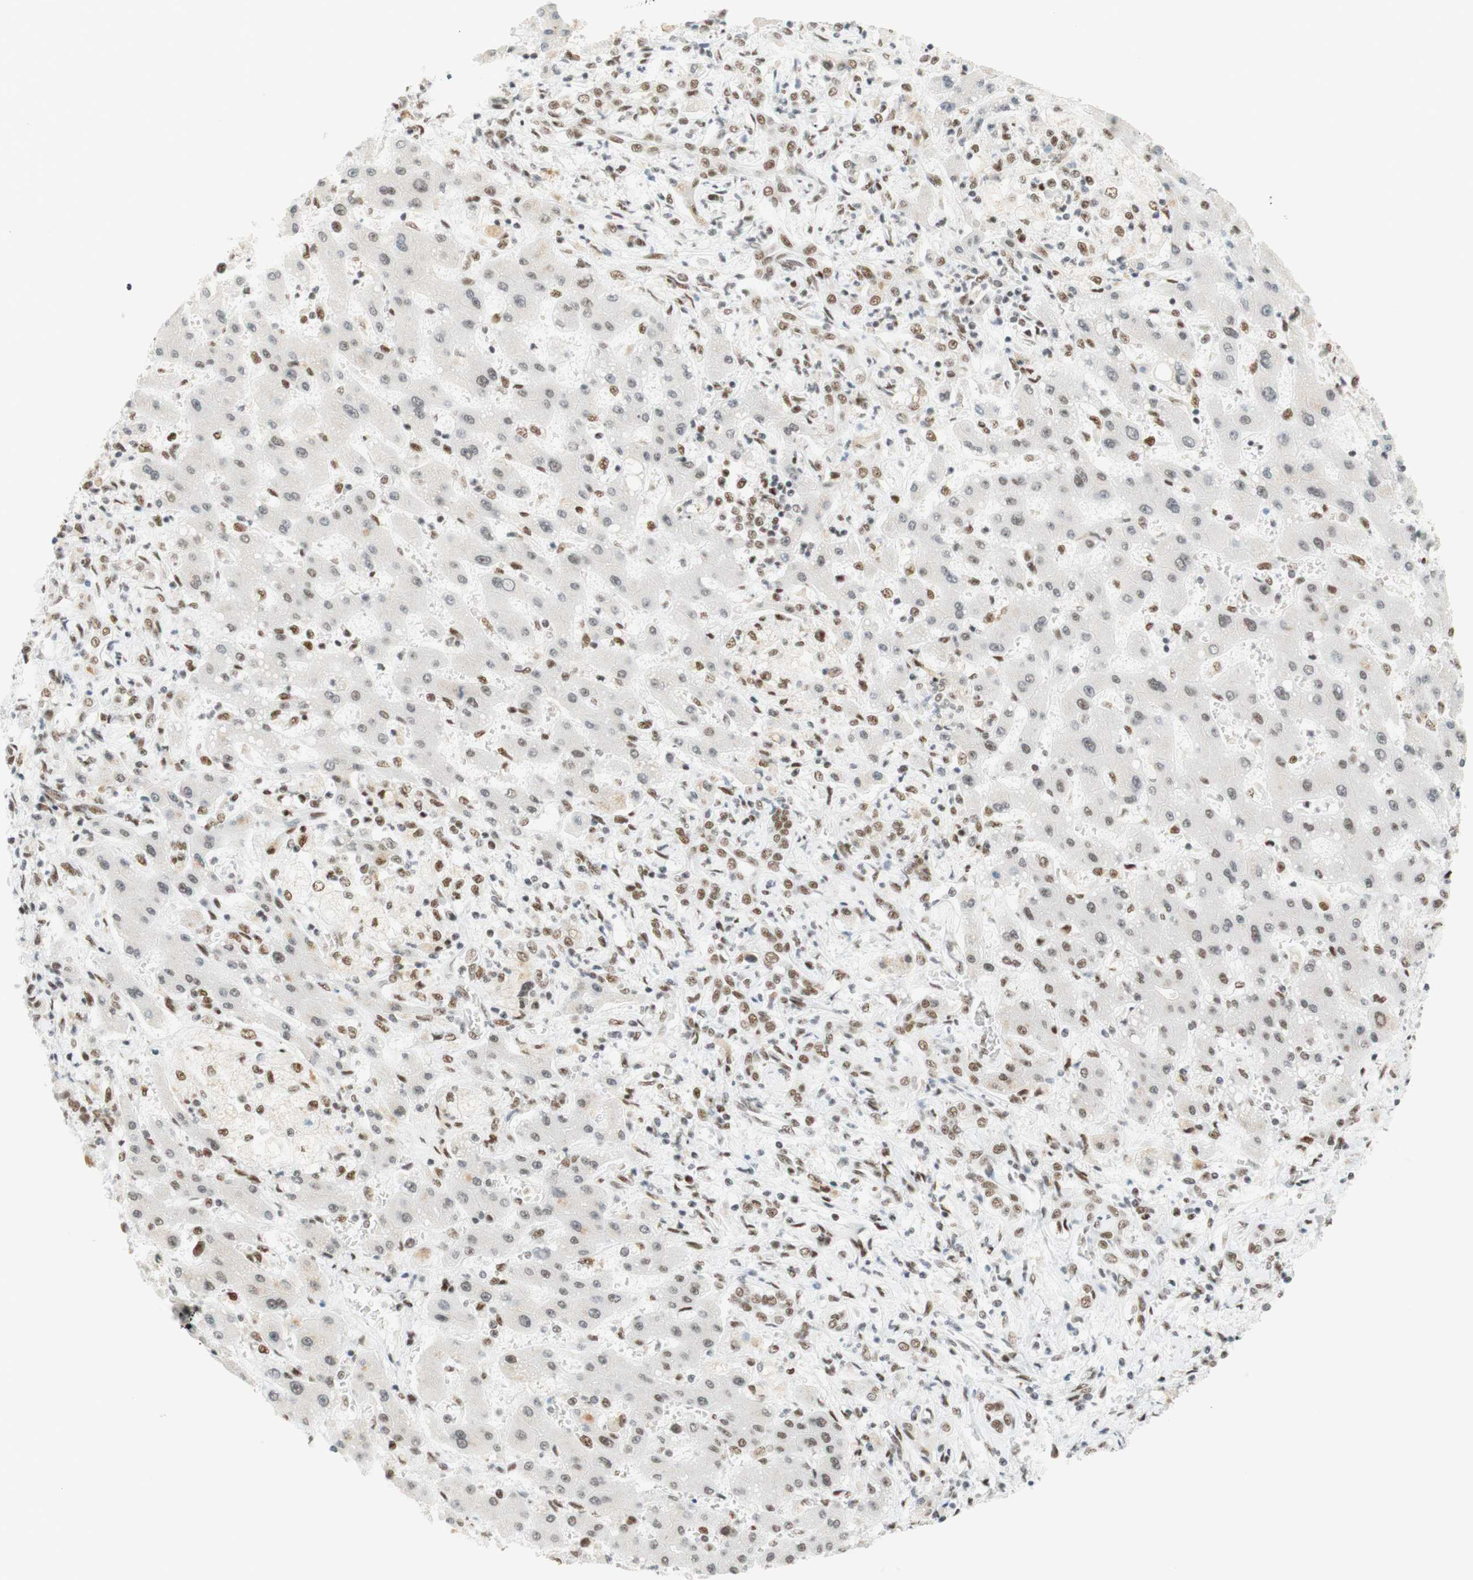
{"staining": {"intensity": "moderate", "quantity": "25%-75%", "location": "nuclear"}, "tissue": "liver cancer", "cell_type": "Tumor cells", "image_type": "cancer", "snomed": [{"axis": "morphology", "description": "Cholangiocarcinoma"}, {"axis": "topography", "description": "Liver"}], "caption": "This image exhibits liver cholangiocarcinoma stained with immunohistochemistry (IHC) to label a protein in brown. The nuclear of tumor cells show moderate positivity for the protein. Nuclei are counter-stained blue.", "gene": "RNF20", "patient": {"sex": "male", "age": 50}}